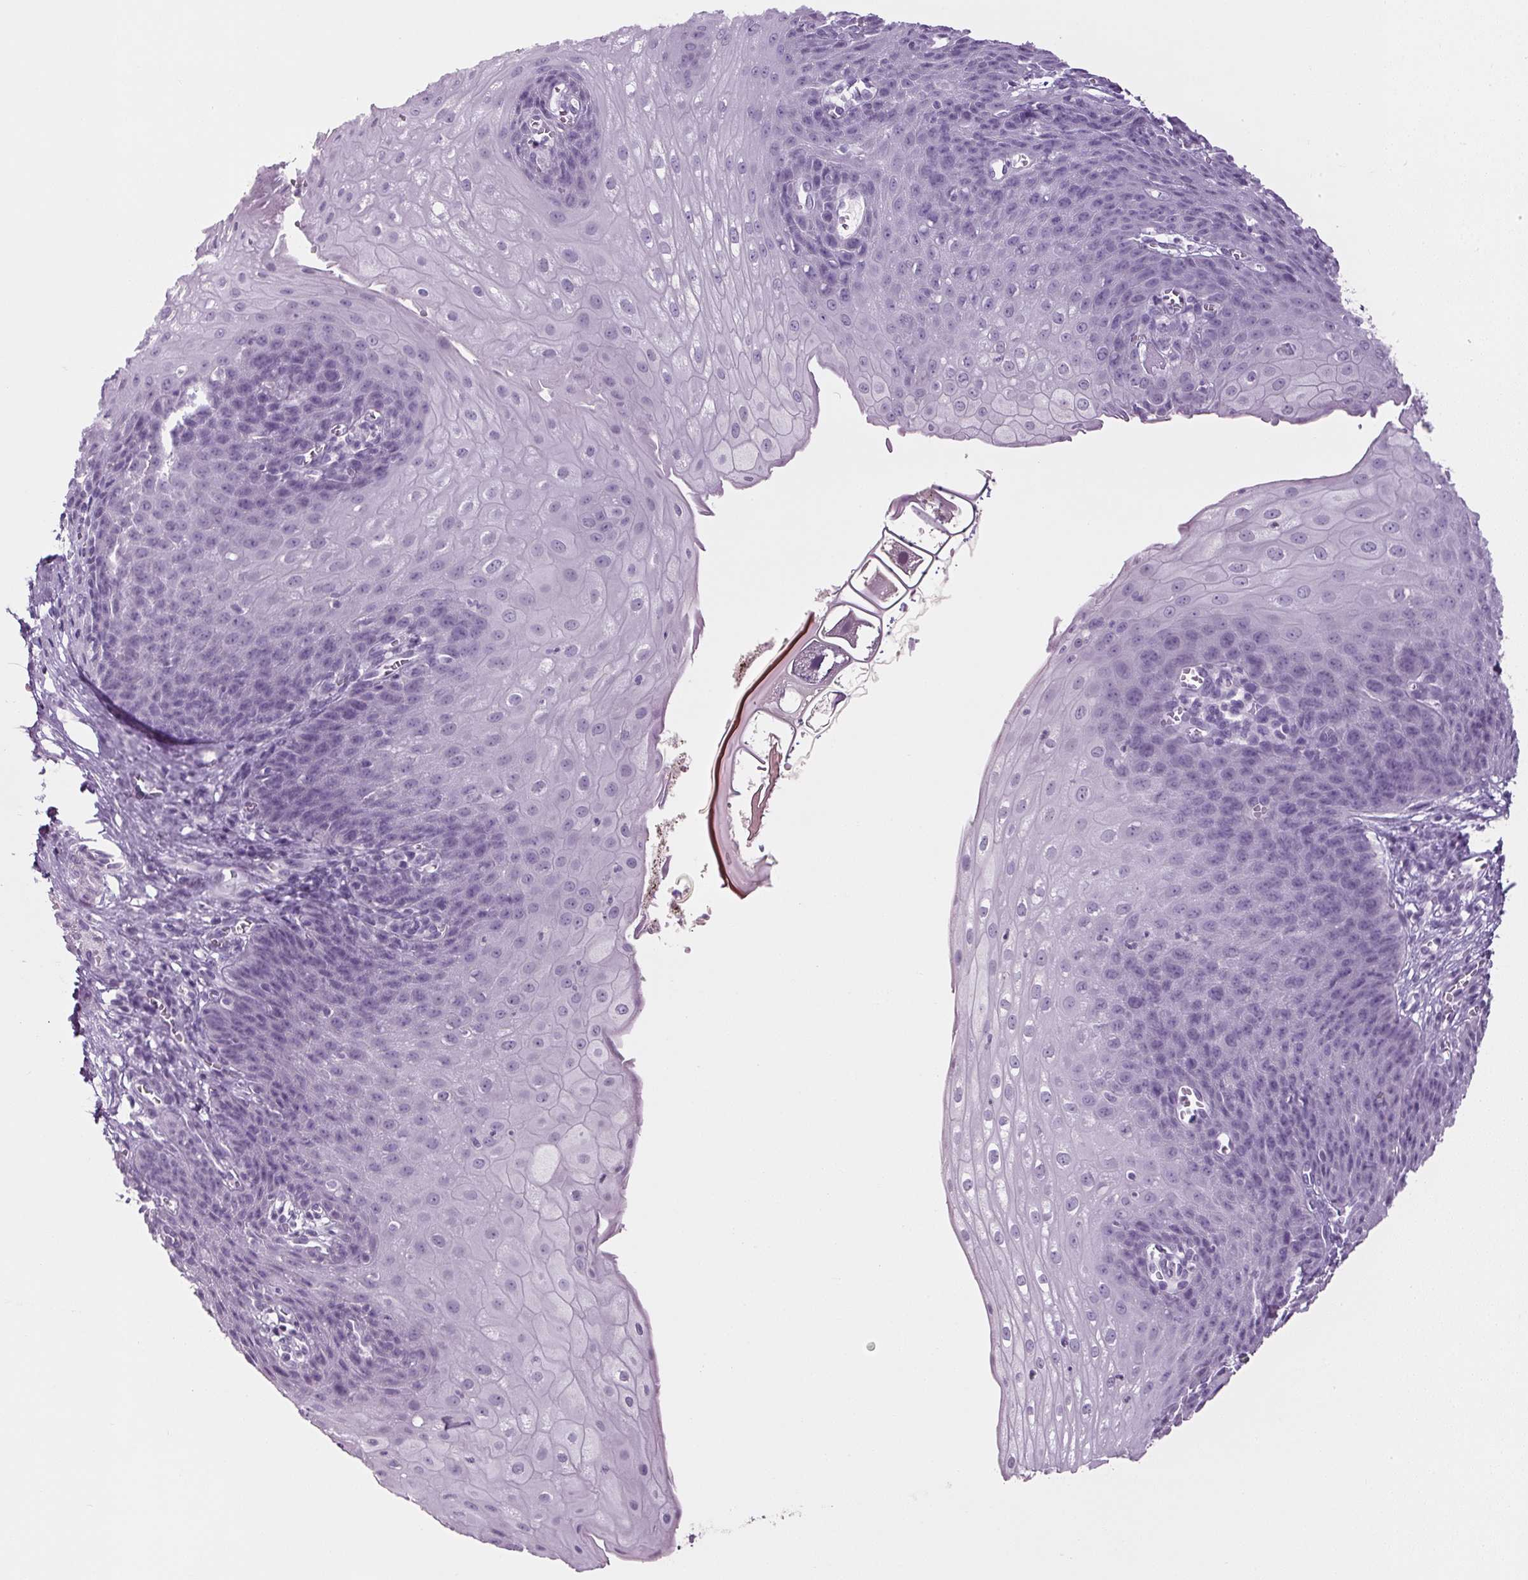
{"staining": {"intensity": "negative", "quantity": "none", "location": "none"}, "tissue": "esophagus", "cell_type": "Squamous epithelial cells", "image_type": "normal", "snomed": [{"axis": "morphology", "description": "Normal tissue, NOS"}, {"axis": "topography", "description": "Esophagus"}], "caption": "This photomicrograph is of unremarkable esophagus stained with immunohistochemistry (IHC) to label a protein in brown with the nuclei are counter-stained blue. There is no expression in squamous epithelial cells. (Brightfield microscopy of DAB (3,3'-diaminobenzidine) immunohistochemistry at high magnification).", "gene": "PPP1R1A", "patient": {"sex": "male", "age": 71}}